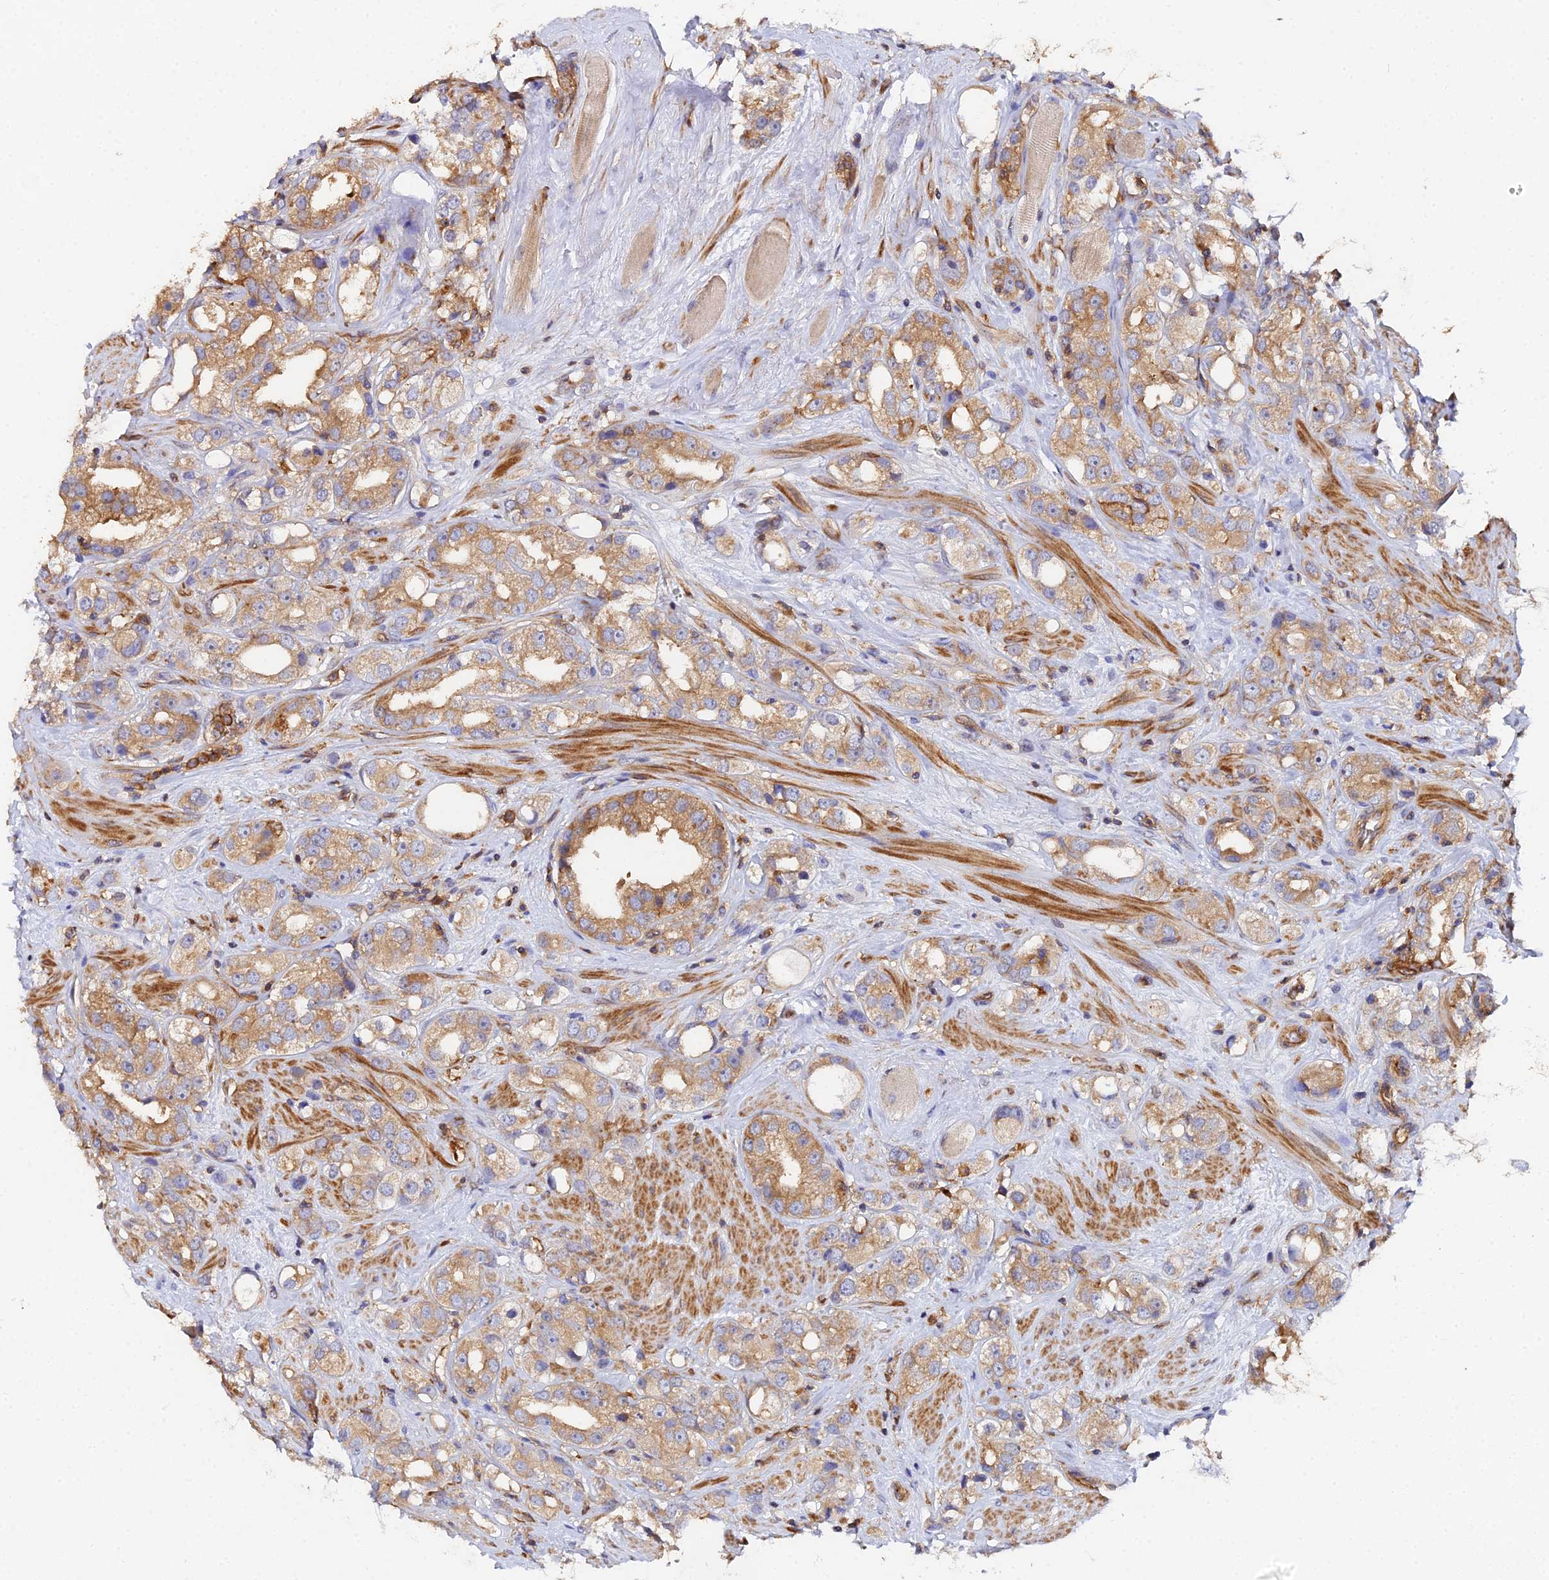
{"staining": {"intensity": "moderate", "quantity": ">75%", "location": "cytoplasmic/membranous"}, "tissue": "prostate cancer", "cell_type": "Tumor cells", "image_type": "cancer", "snomed": [{"axis": "morphology", "description": "Adenocarcinoma, NOS"}, {"axis": "topography", "description": "Prostate"}], "caption": "IHC histopathology image of human prostate adenocarcinoma stained for a protein (brown), which displays medium levels of moderate cytoplasmic/membranous staining in approximately >75% of tumor cells.", "gene": "GNG5B", "patient": {"sex": "male", "age": 79}}